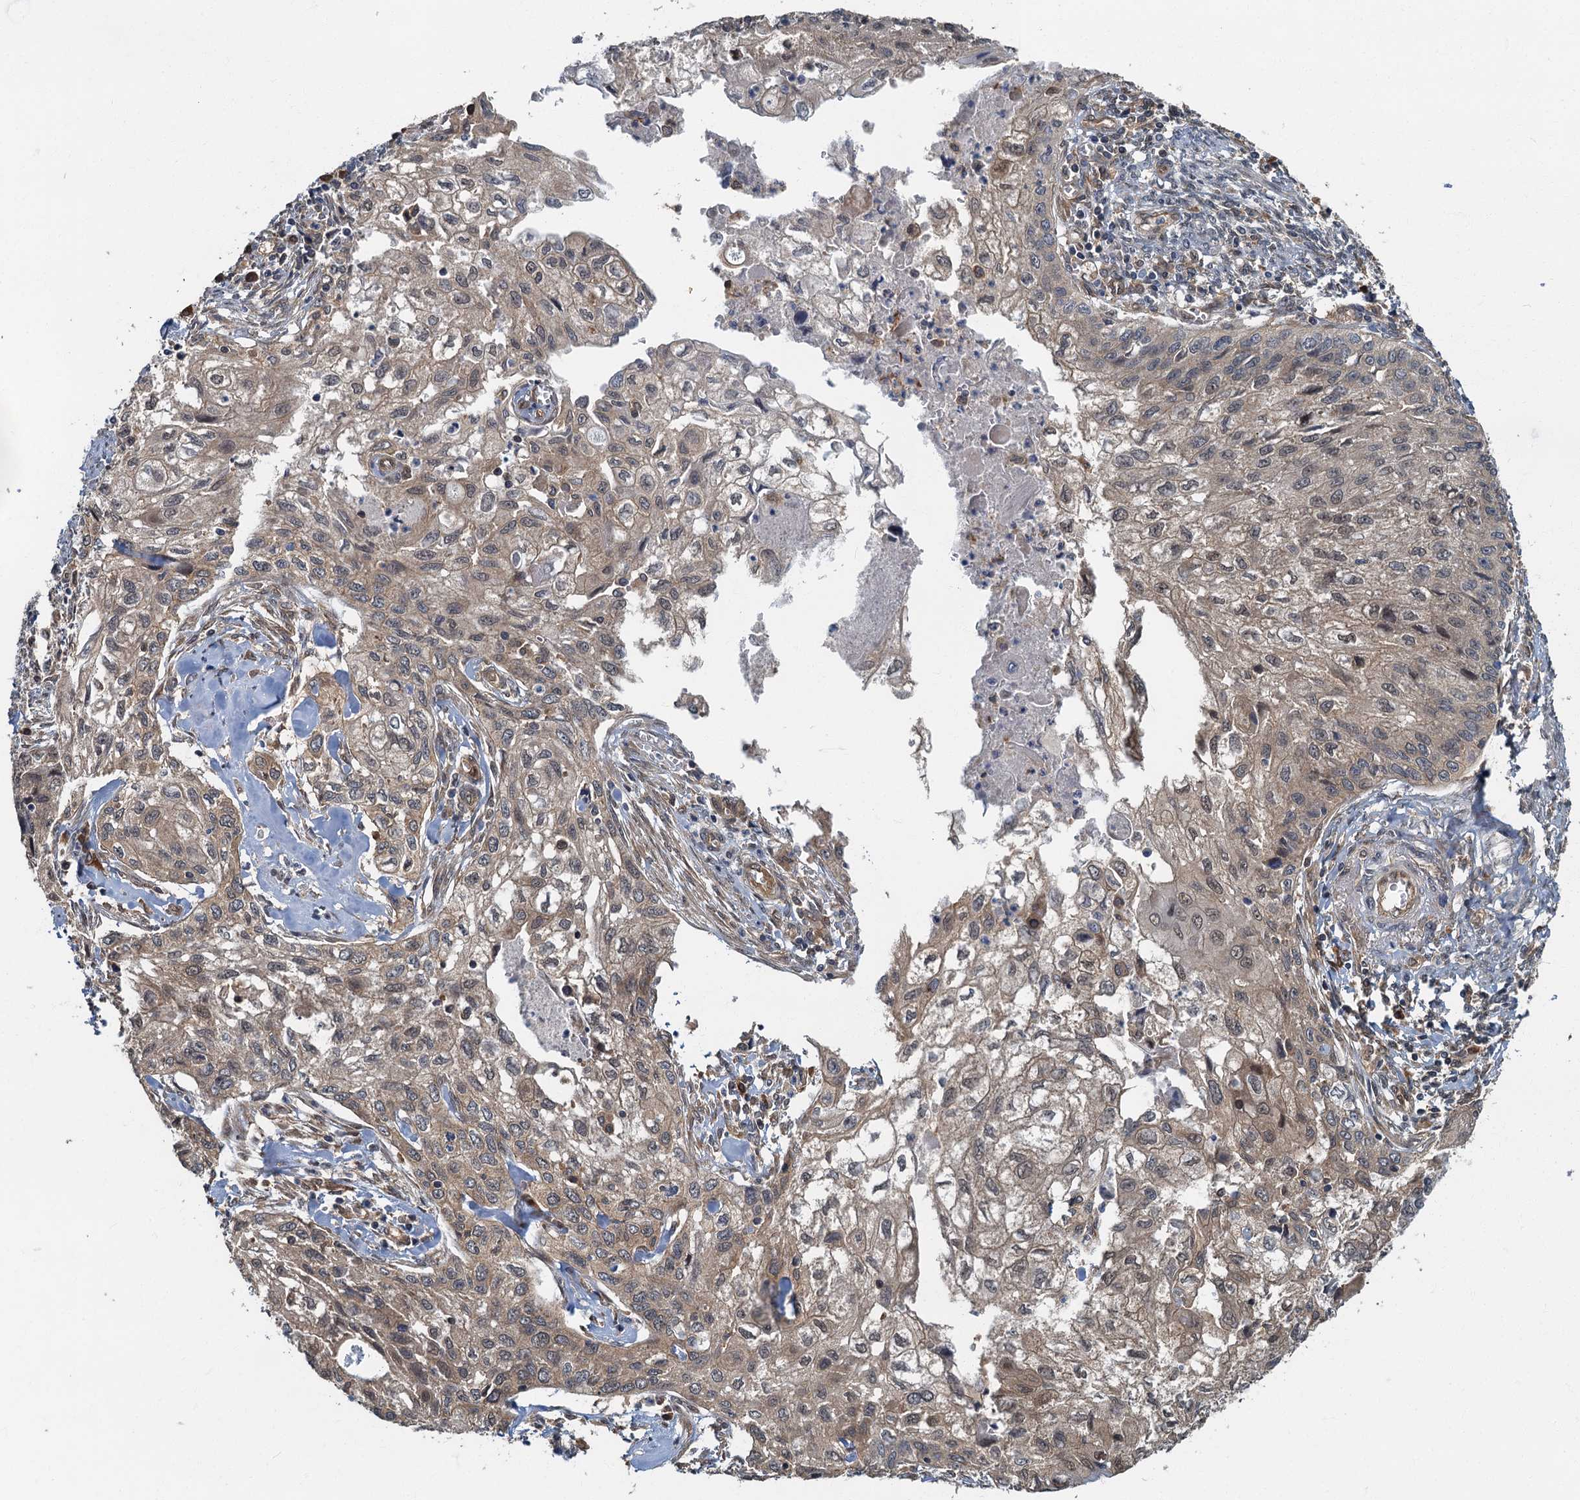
{"staining": {"intensity": "weak", "quantity": ">75%", "location": "cytoplasmic/membranous,nuclear"}, "tissue": "cervical cancer", "cell_type": "Tumor cells", "image_type": "cancer", "snomed": [{"axis": "morphology", "description": "Squamous cell carcinoma, NOS"}, {"axis": "topography", "description": "Cervix"}], "caption": "IHC (DAB (3,3'-diaminobenzidine)) staining of human cervical squamous cell carcinoma demonstrates weak cytoplasmic/membranous and nuclear protein staining in about >75% of tumor cells.", "gene": "TBCK", "patient": {"sex": "female", "age": 67}}